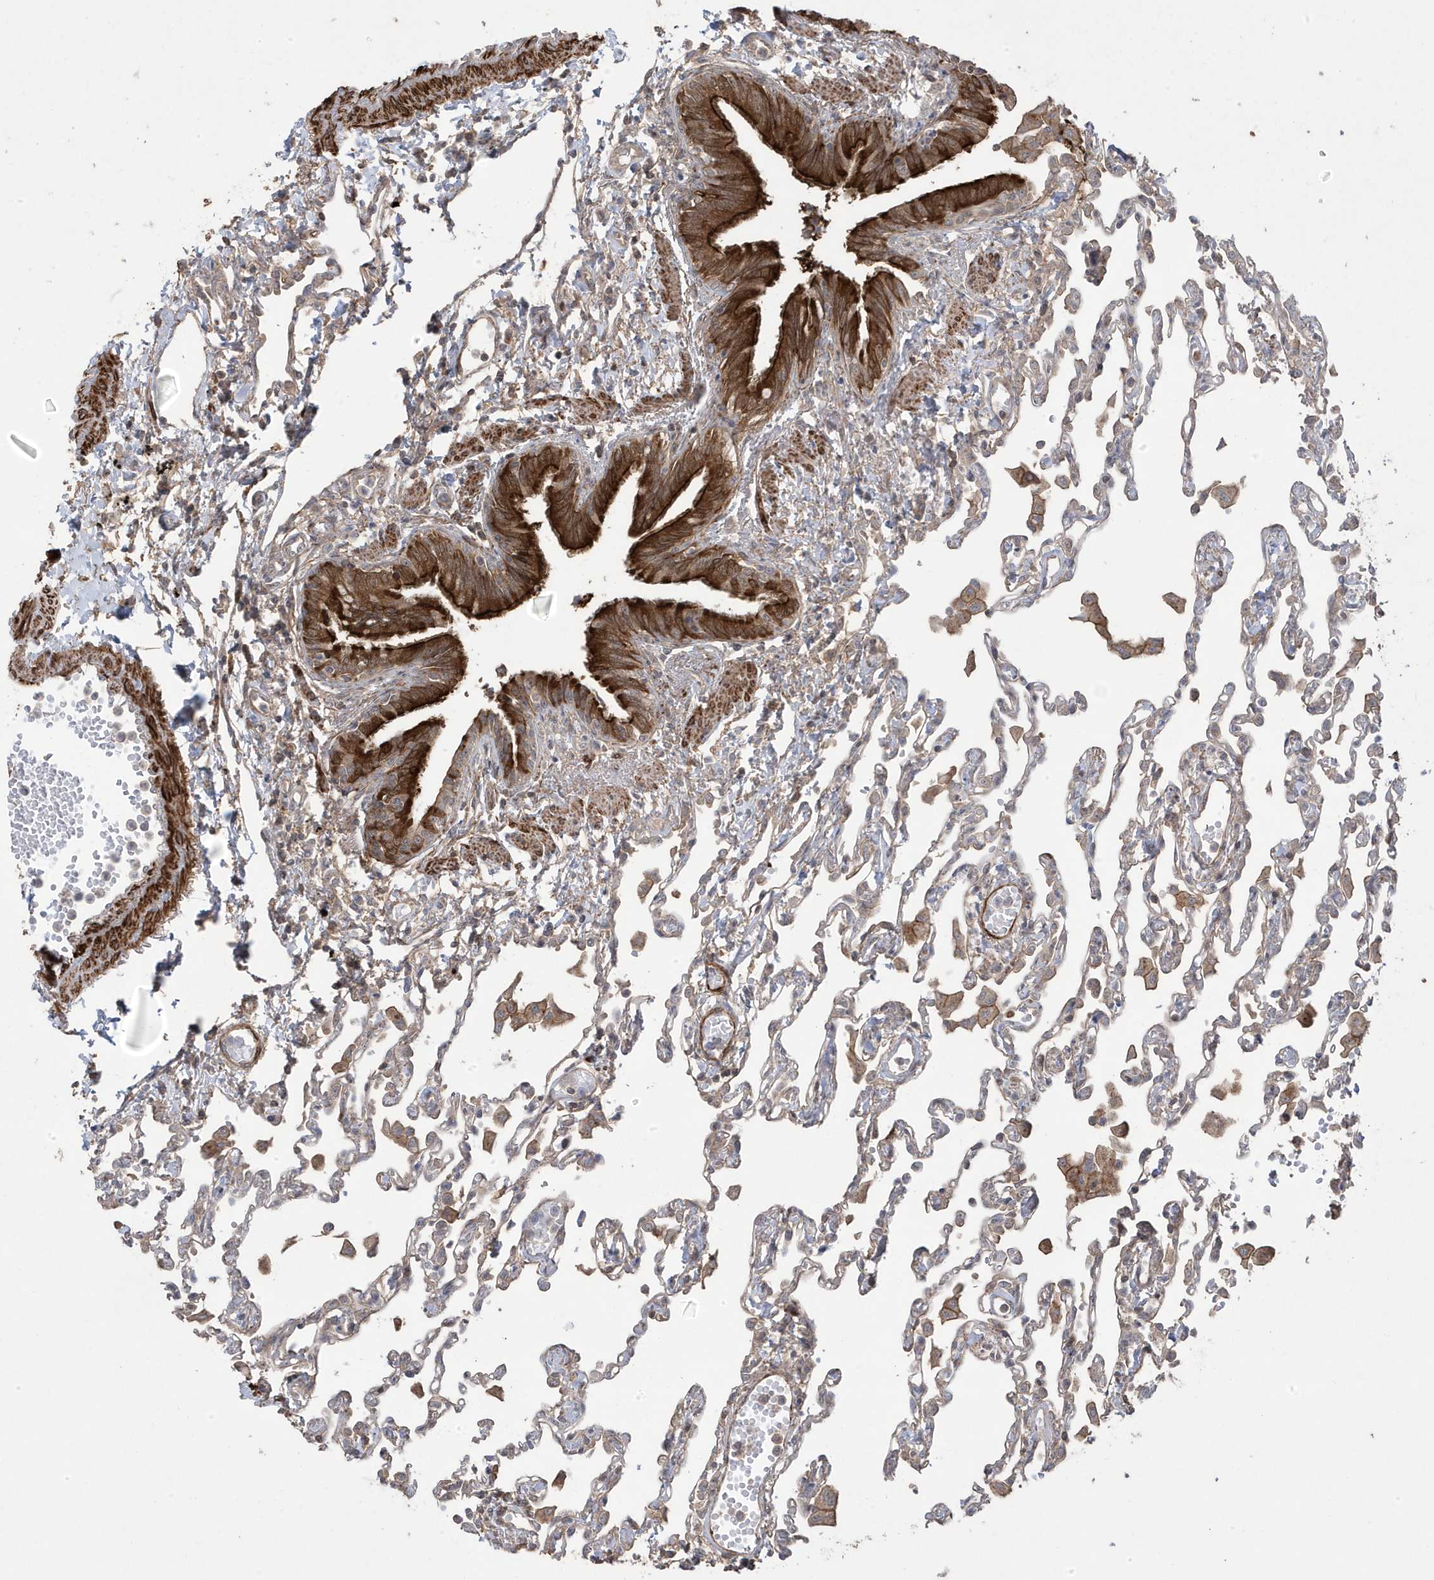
{"staining": {"intensity": "negative", "quantity": "none", "location": "none"}, "tissue": "lung", "cell_type": "Alveolar cells", "image_type": "normal", "snomed": [{"axis": "morphology", "description": "Normal tissue, NOS"}, {"axis": "topography", "description": "Bronchus"}, {"axis": "topography", "description": "Lung"}], "caption": "DAB immunohistochemical staining of normal human lung reveals no significant expression in alveolar cells.", "gene": "CETN3", "patient": {"sex": "female", "age": 49}}